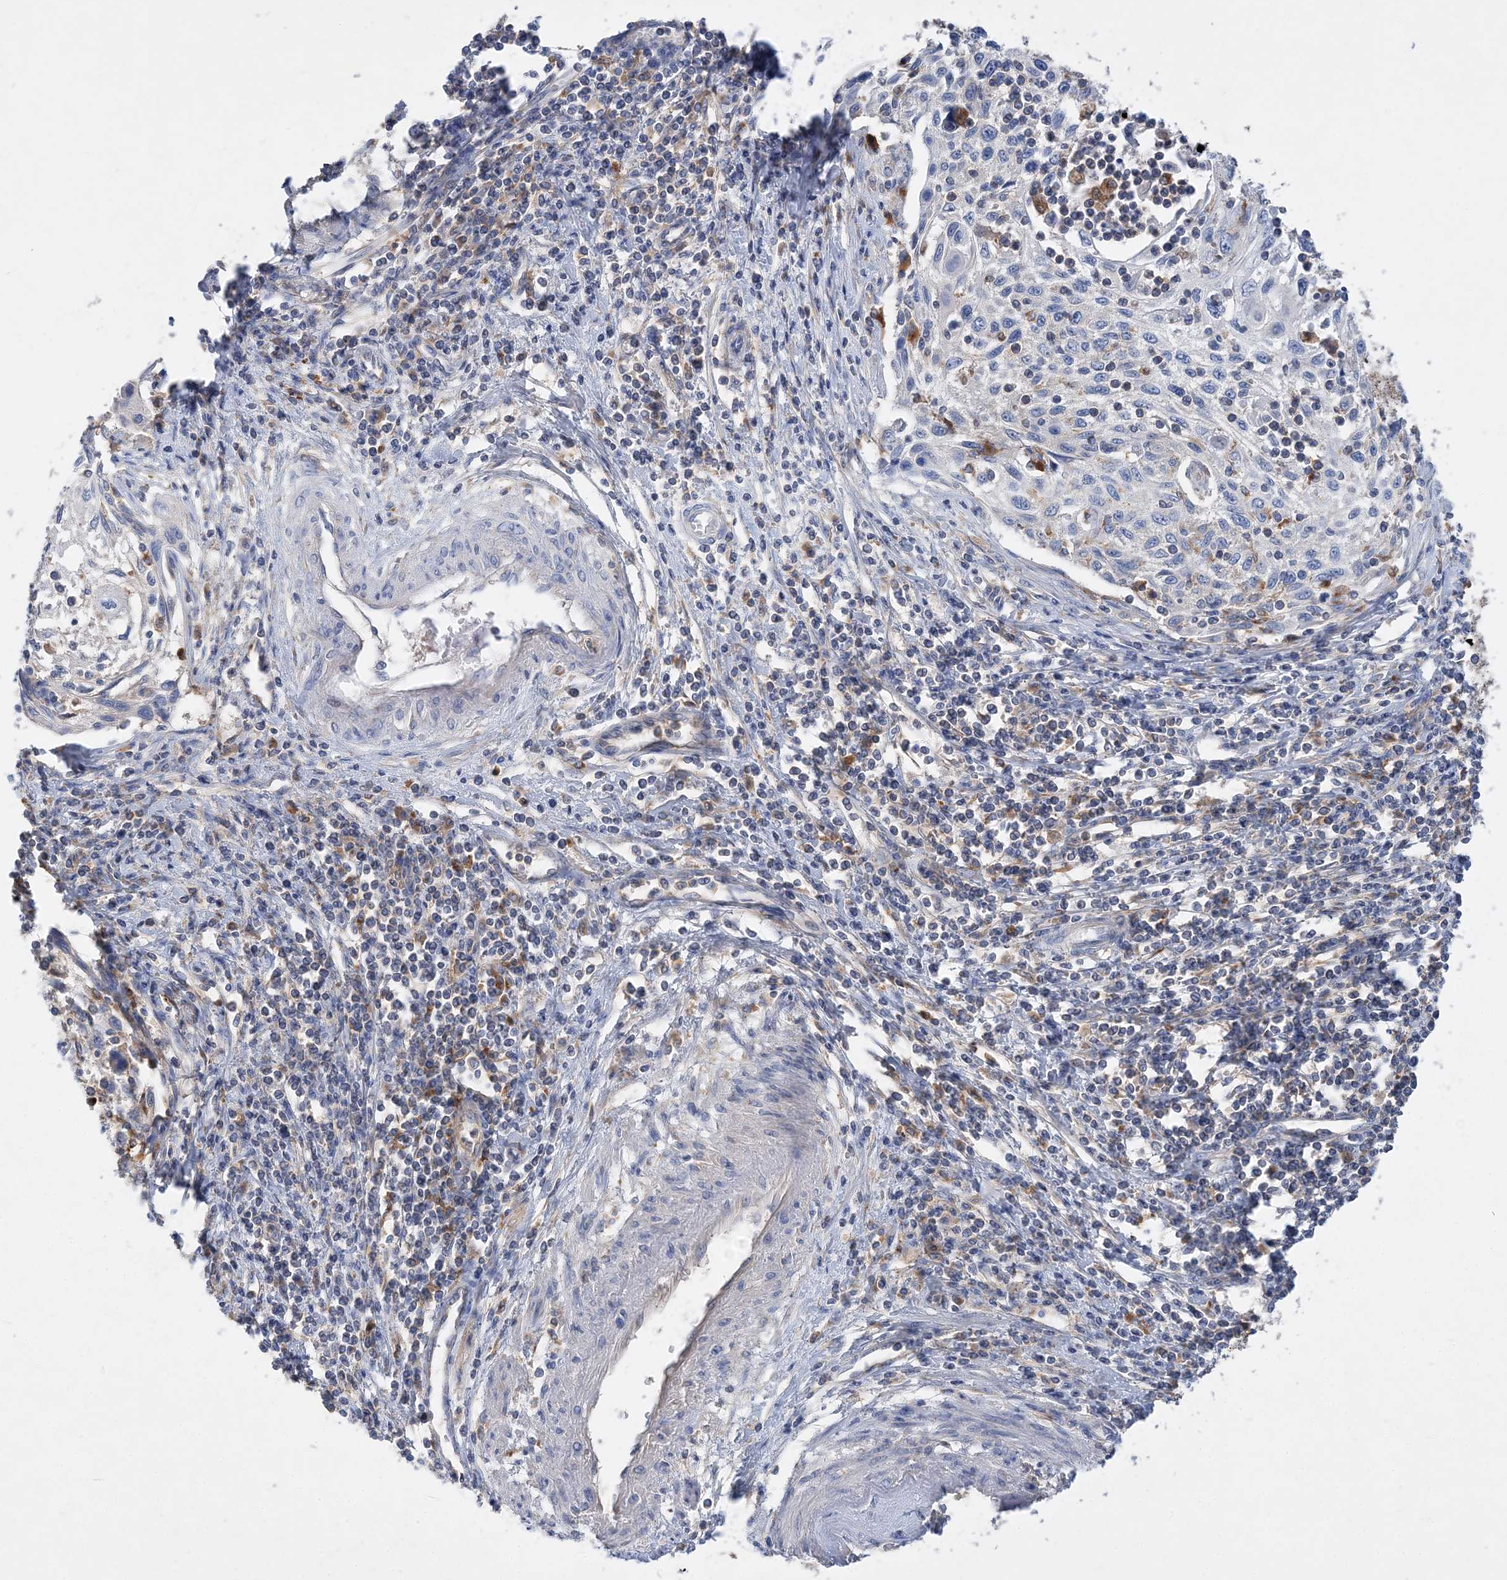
{"staining": {"intensity": "negative", "quantity": "none", "location": "none"}, "tissue": "cervical cancer", "cell_type": "Tumor cells", "image_type": "cancer", "snomed": [{"axis": "morphology", "description": "Squamous cell carcinoma, NOS"}, {"axis": "topography", "description": "Cervix"}], "caption": "High power microscopy micrograph of an IHC micrograph of squamous cell carcinoma (cervical), revealing no significant positivity in tumor cells.", "gene": "GRINA", "patient": {"sex": "female", "age": 70}}